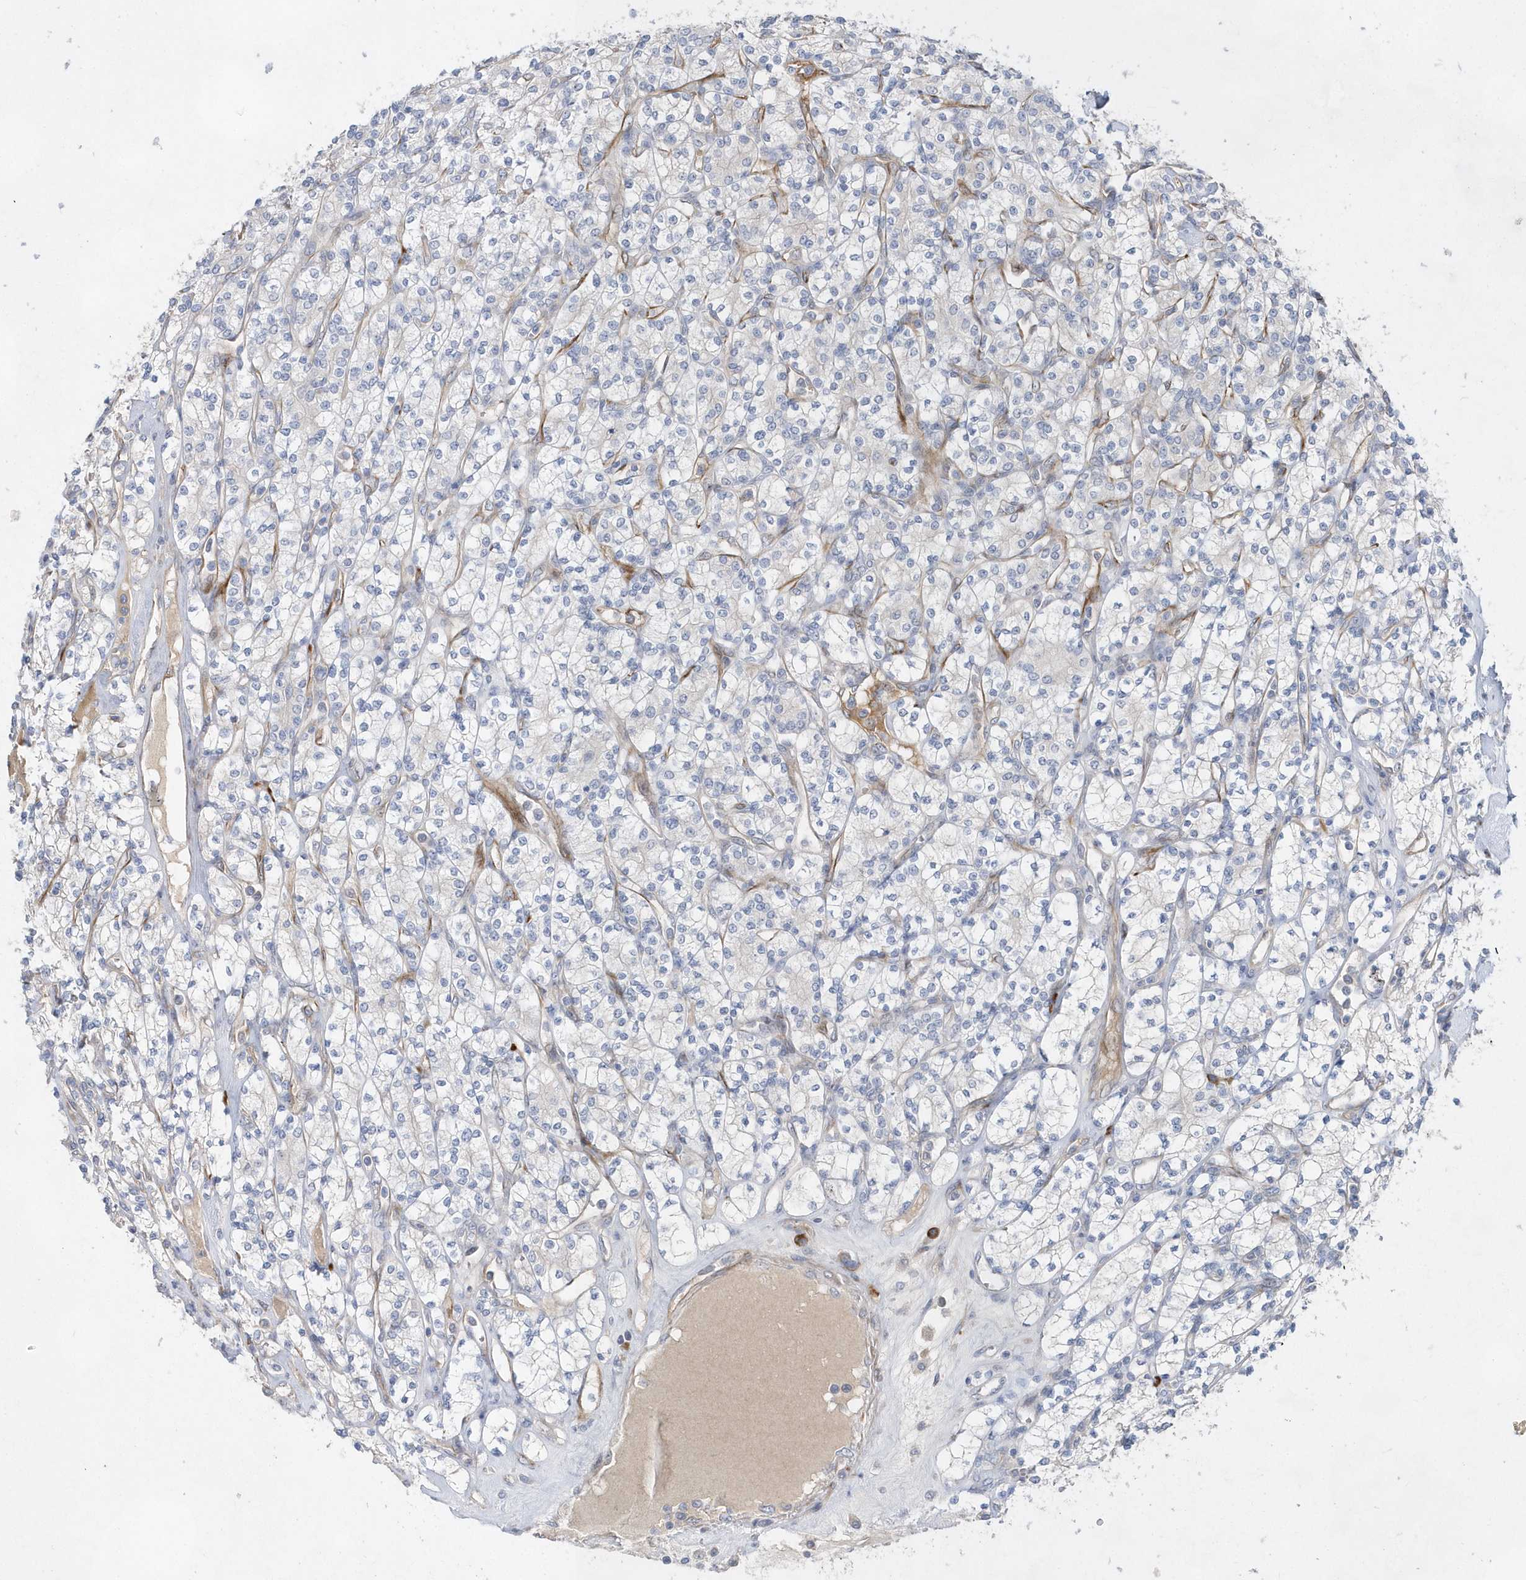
{"staining": {"intensity": "negative", "quantity": "none", "location": "none"}, "tissue": "renal cancer", "cell_type": "Tumor cells", "image_type": "cancer", "snomed": [{"axis": "morphology", "description": "Adenocarcinoma, NOS"}, {"axis": "topography", "description": "Kidney"}], "caption": "This micrograph is of renal cancer (adenocarcinoma) stained with IHC to label a protein in brown with the nuclei are counter-stained blue. There is no positivity in tumor cells.", "gene": "TMEM132B", "patient": {"sex": "male", "age": 77}}